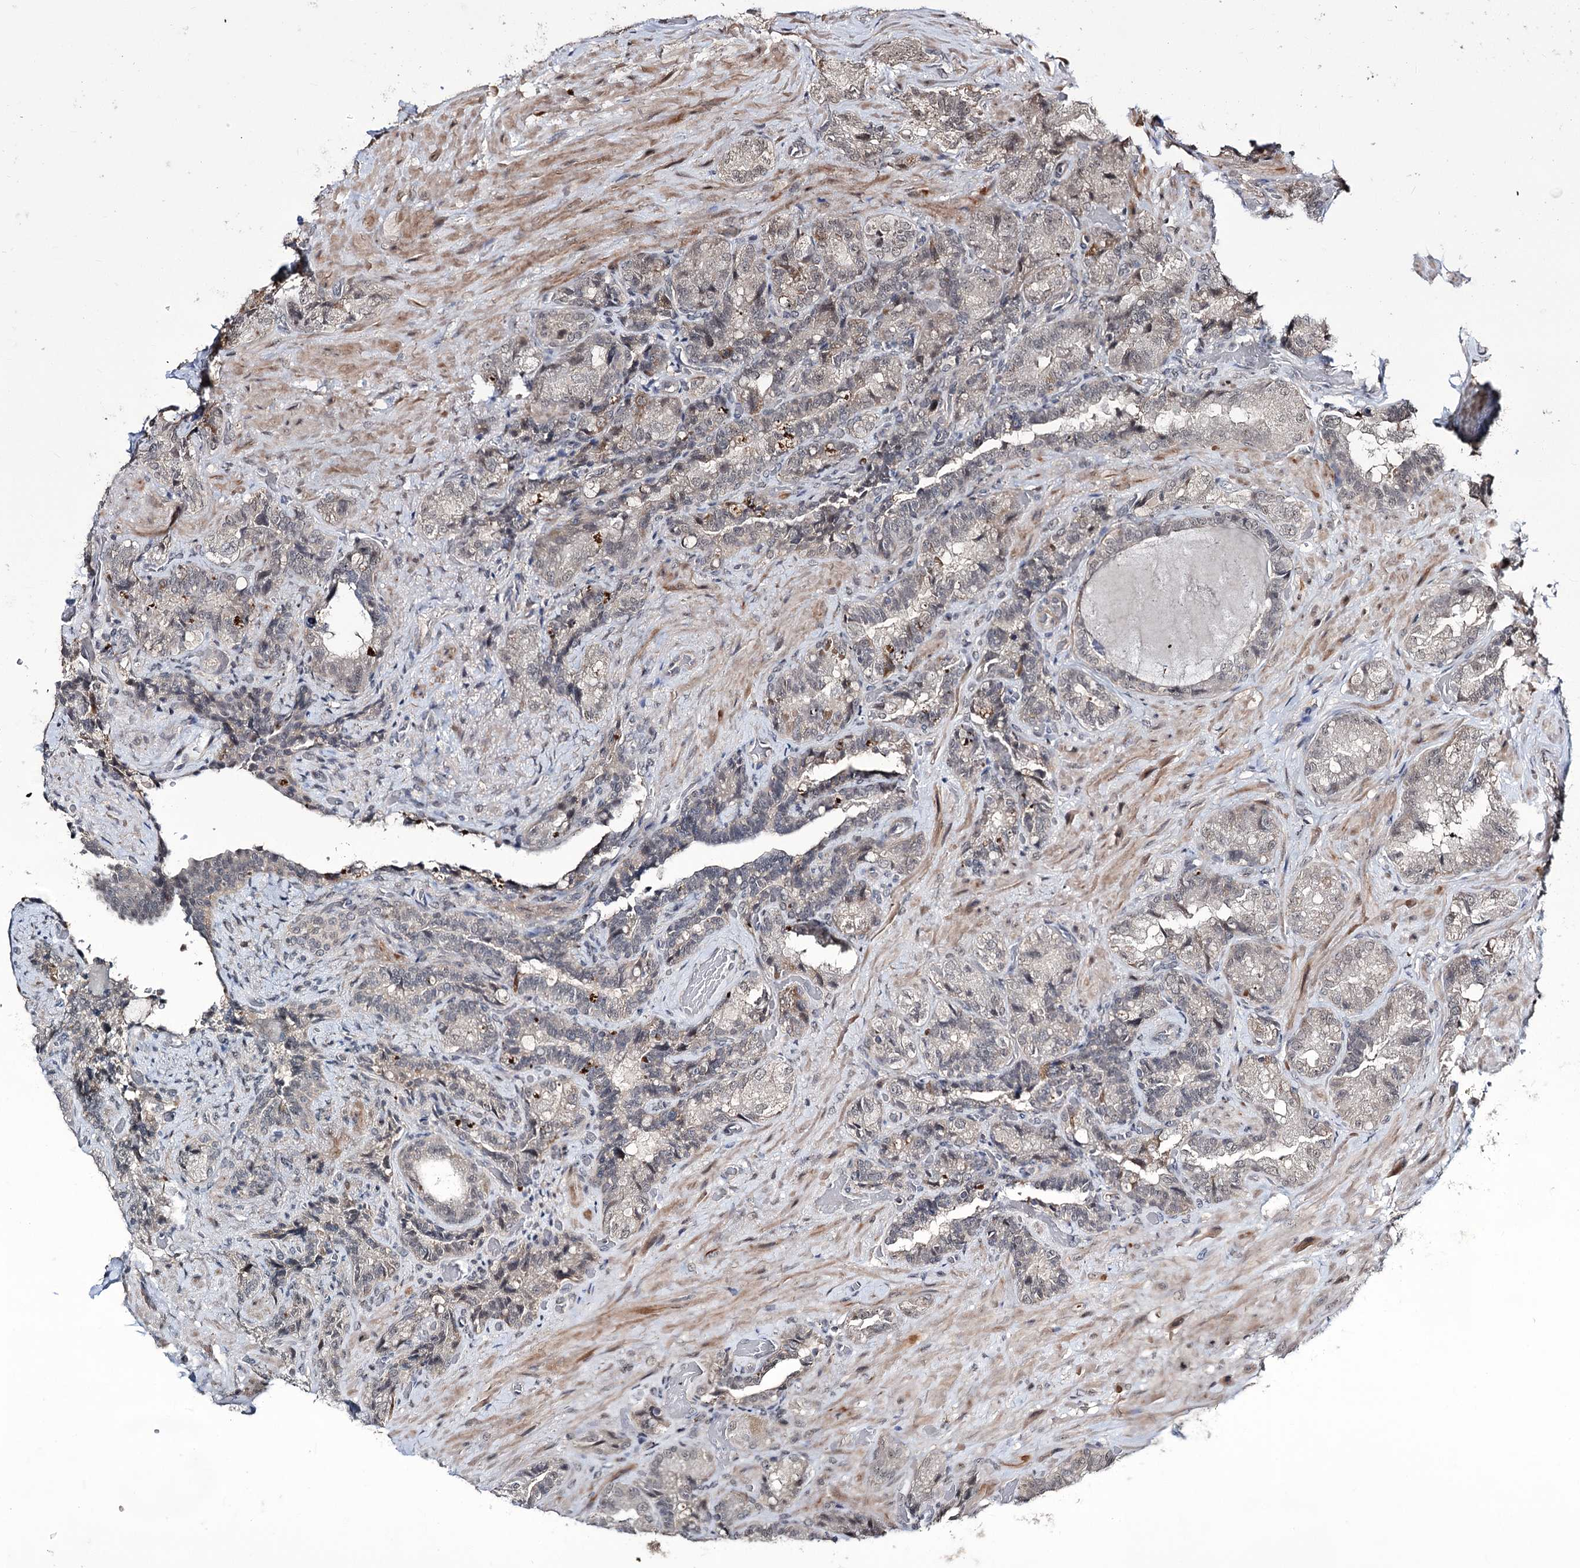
{"staining": {"intensity": "weak", "quantity": "25%-75%", "location": "cytoplasmic/membranous,nuclear"}, "tissue": "seminal vesicle", "cell_type": "Glandular cells", "image_type": "normal", "snomed": [{"axis": "morphology", "description": "Normal tissue, NOS"}, {"axis": "topography", "description": "Prostate and seminal vesicle, NOS"}, {"axis": "topography", "description": "Prostate"}, {"axis": "topography", "description": "Seminal veicle"}], "caption": "Weak cytoplasmic/membranous,nuclear expression is identified in approximately 25%-75% of glandular cells in unremarkable seminal vesicle.", "gene": "FAM53B", "patient": {"sex": "male", "age": 67}}